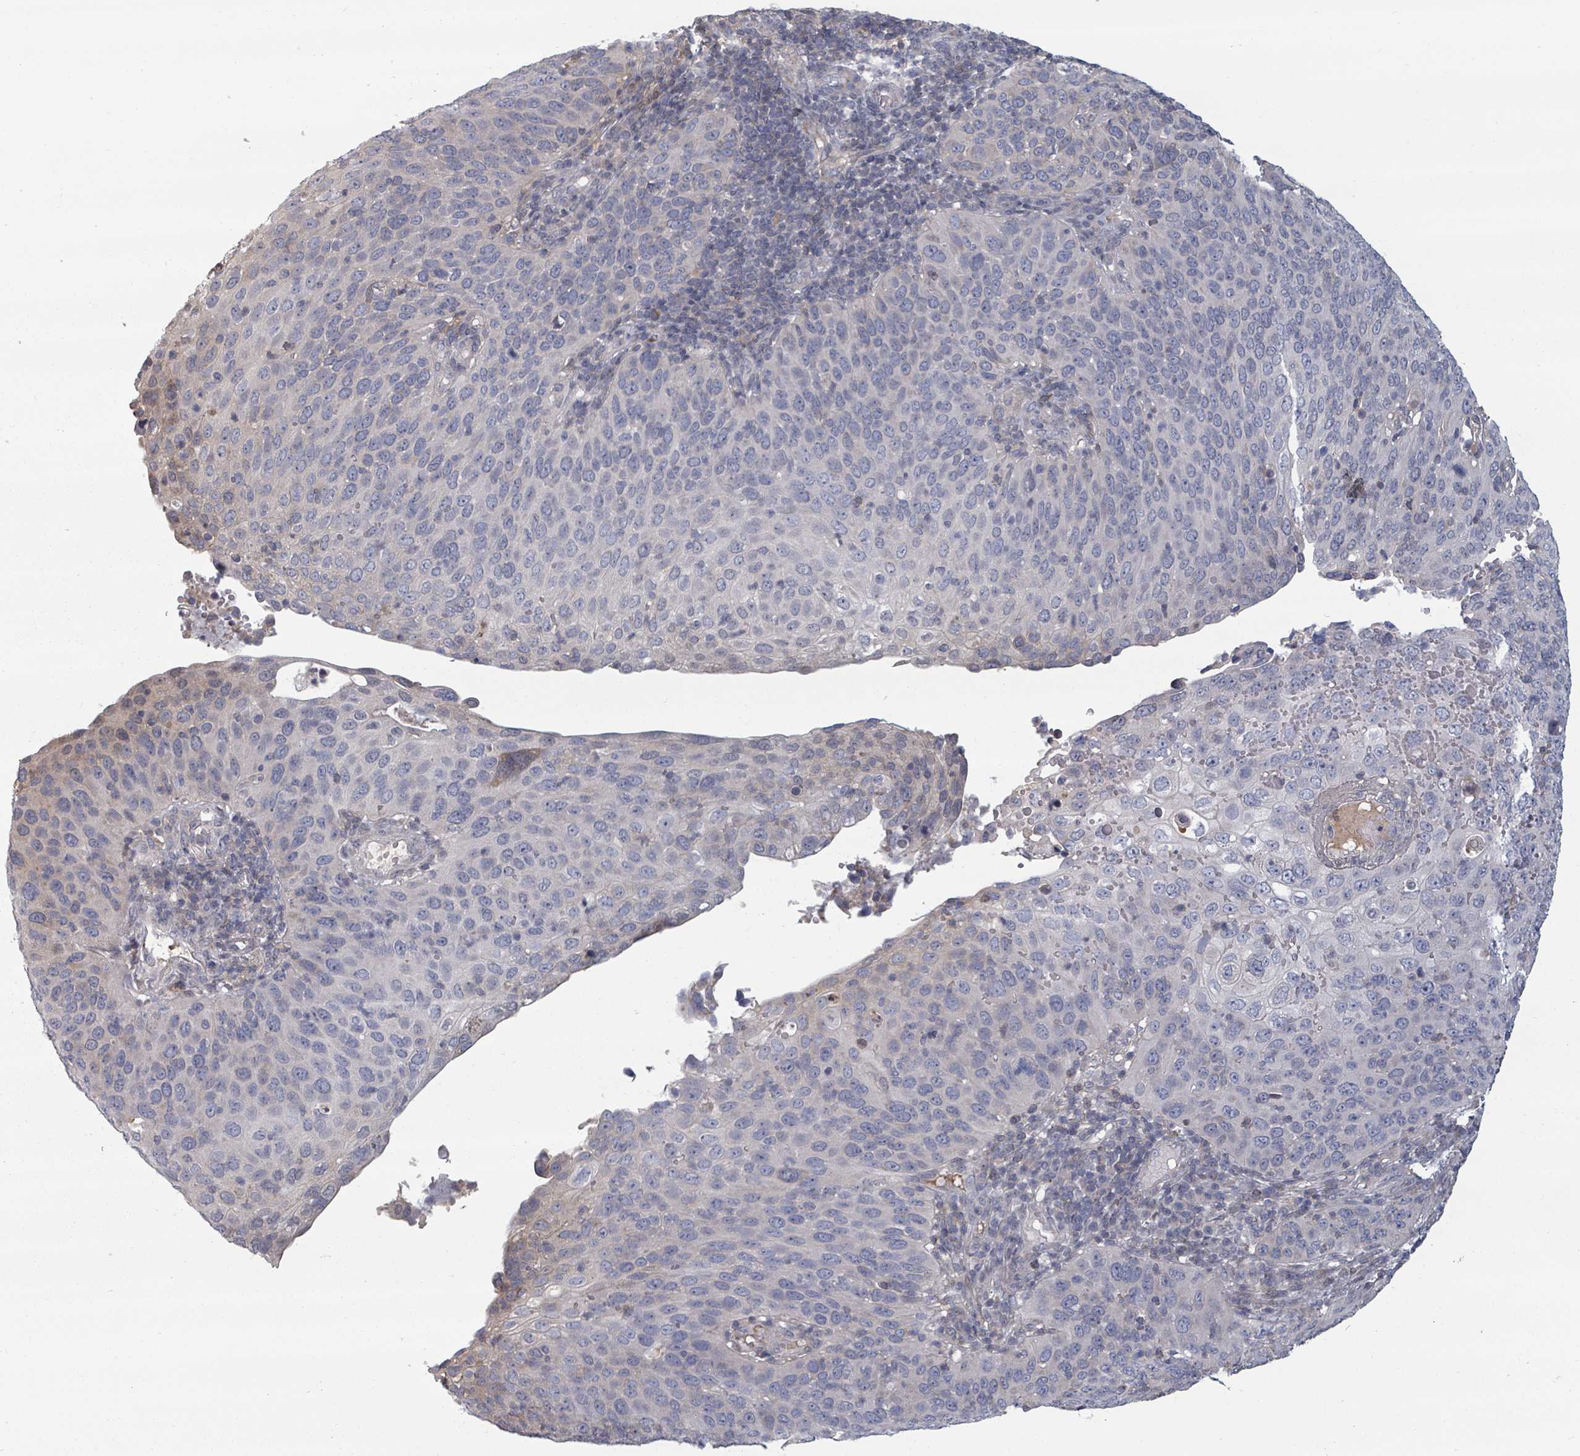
{"staining": {"intensity": "negative", "quantity": "none", "location": "none"}, "tissue": "cervical cancer", "cell_type": "Tumor cells", "image_type": "cancer", "snomed": [{"axis": "morphology", "description": "Squamous cell carcinoma, NOS"}, {"axis": "topography", "description": "Cervix"}], "caption": "Immunohistochemical staining of human cervical cancer (squamous cell carcinoma) shows no significant expression in tumor cells.", "gene": "GABBR1", "patient": {"sex": "female", "age": 36}}